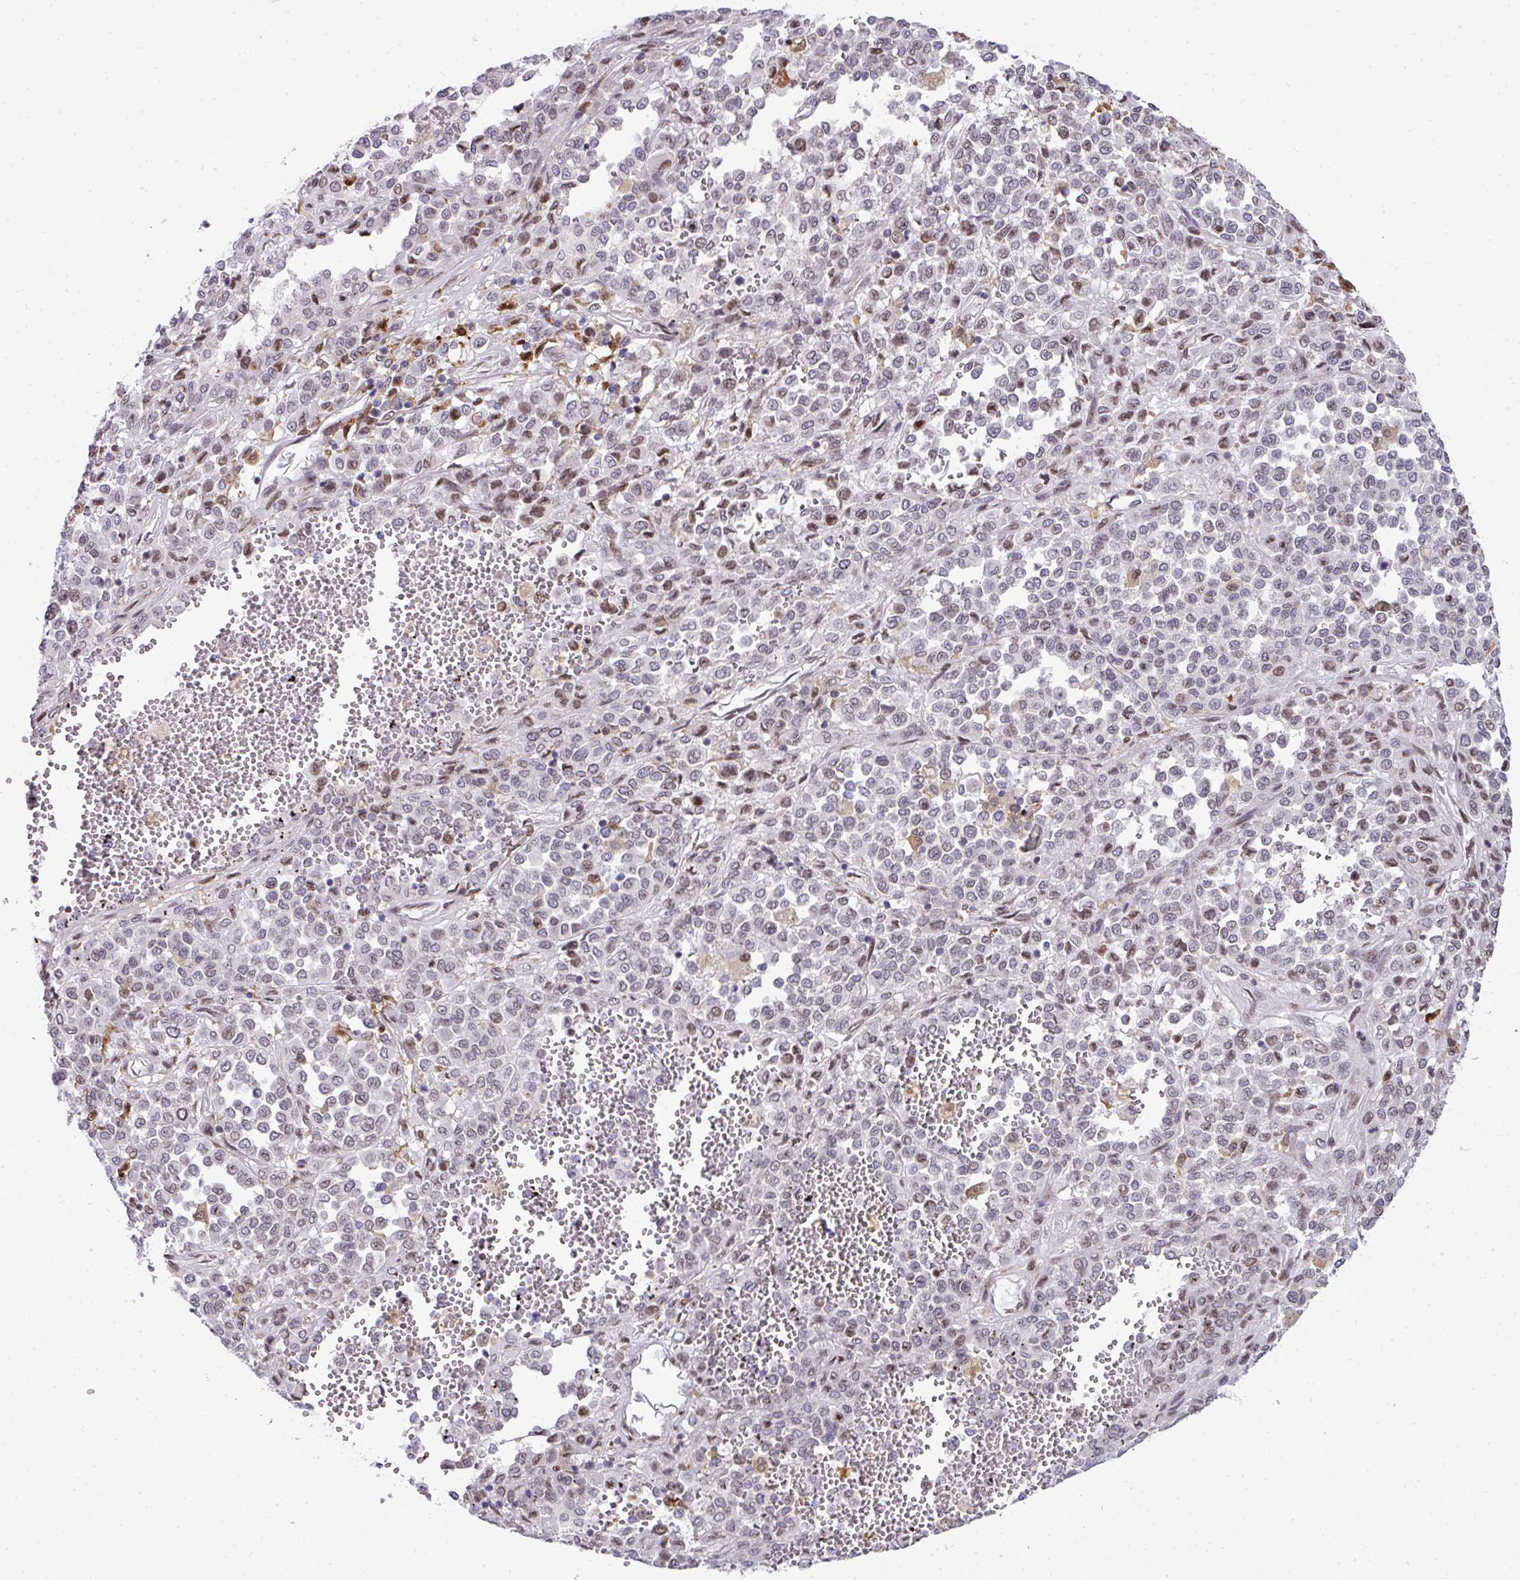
{"staining": {"intensity": "negative", "quantity": "none", "location": "none"}, "tissue": "melanoma", "cell_type": "Tumor cells", "image_type": "cancer", "snomed": [{"axis": "morphology", "description": "Malignant melanoma, Metastatic site"}, {"axis": "topography", "description": "Pancreas"}], "caption": "Tumor cells are negative for protein expression in human melanoma.", "gene": "PLK1", "patient": {"sex": "female", "age": 30}}